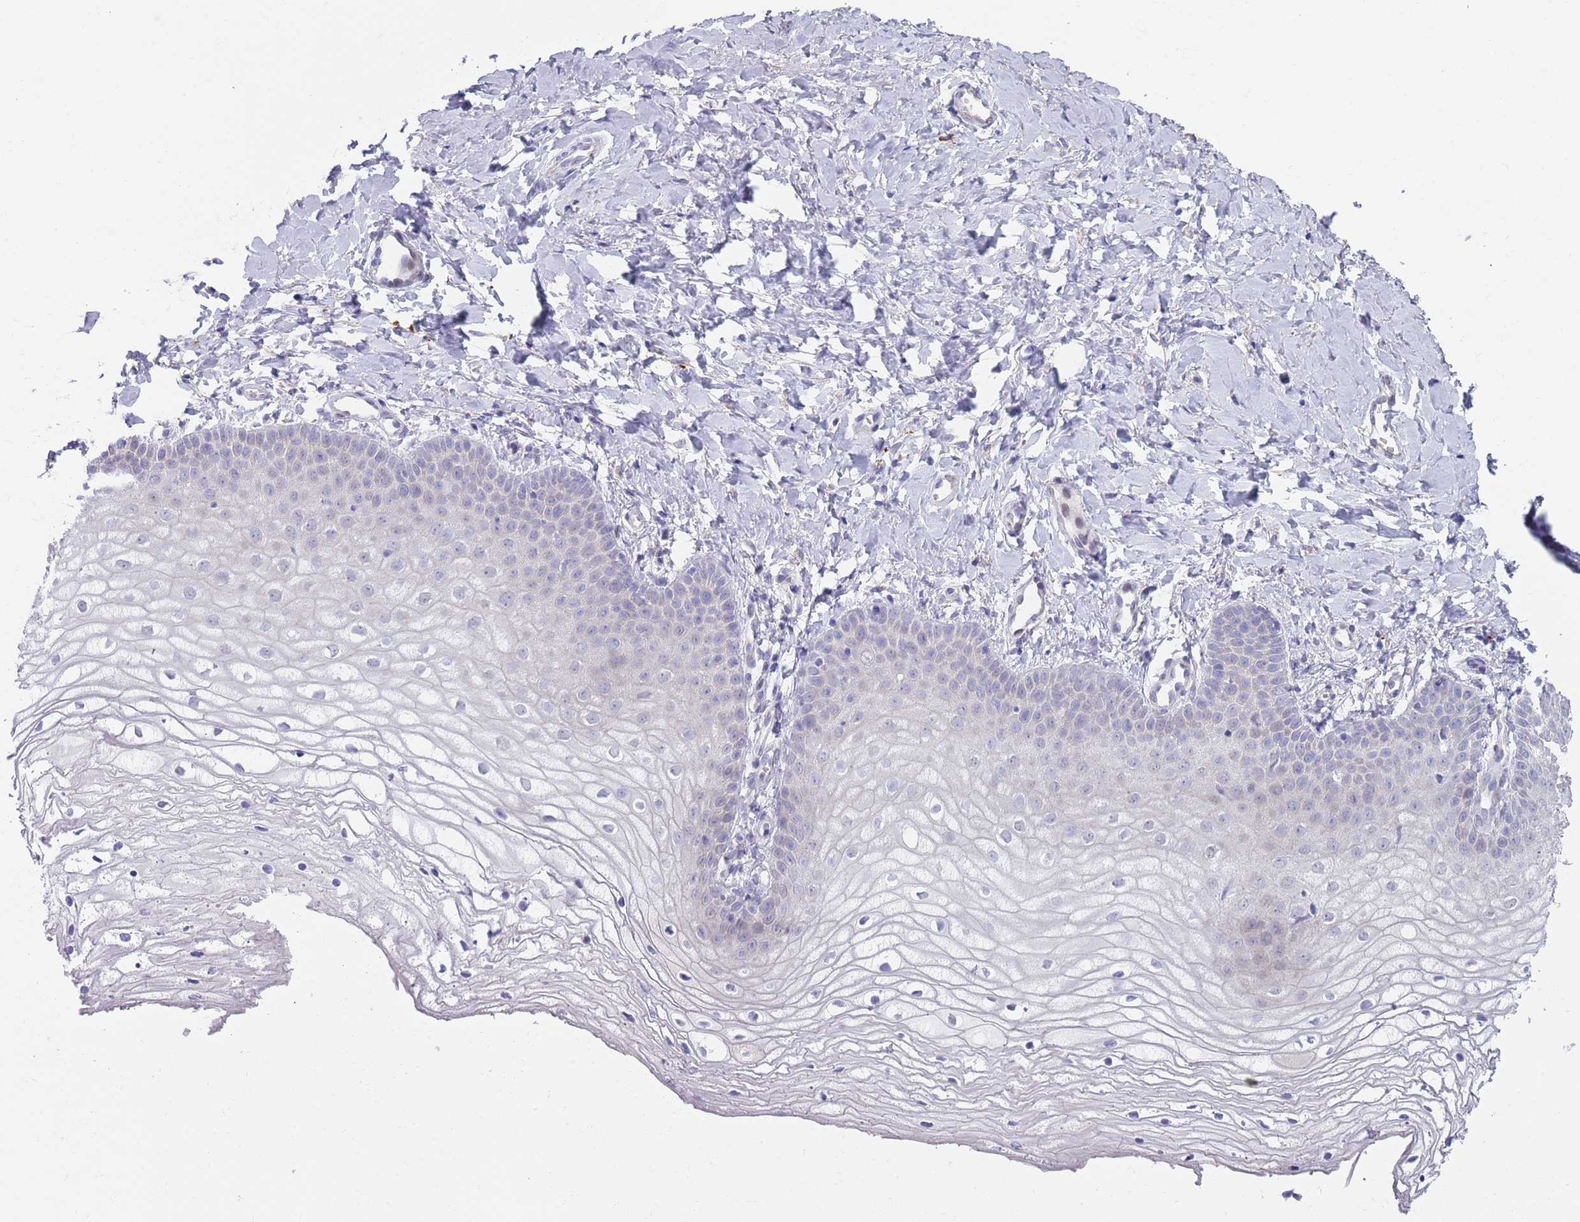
{"staining": {"intensity": "negative", "quantity": "none", "location": "none"}, "tissue": "vagina", "cell_type": "Squamous epithelial cells", "image_type": "normal", "snomed": [{"axis": "morphology", "description": "Normal tissue, NOS"}, {"axis": "topography", "description": "Vagina"}], "caption": "IHC histopathology image of normal vagina: vagina stained with DAB (3,3'-diaminobenzidine) shows no significant protein positivity in squamous epithelial cells.", "gene": "TNRC6C", "patient": {"sex": "female", "age": 68}}